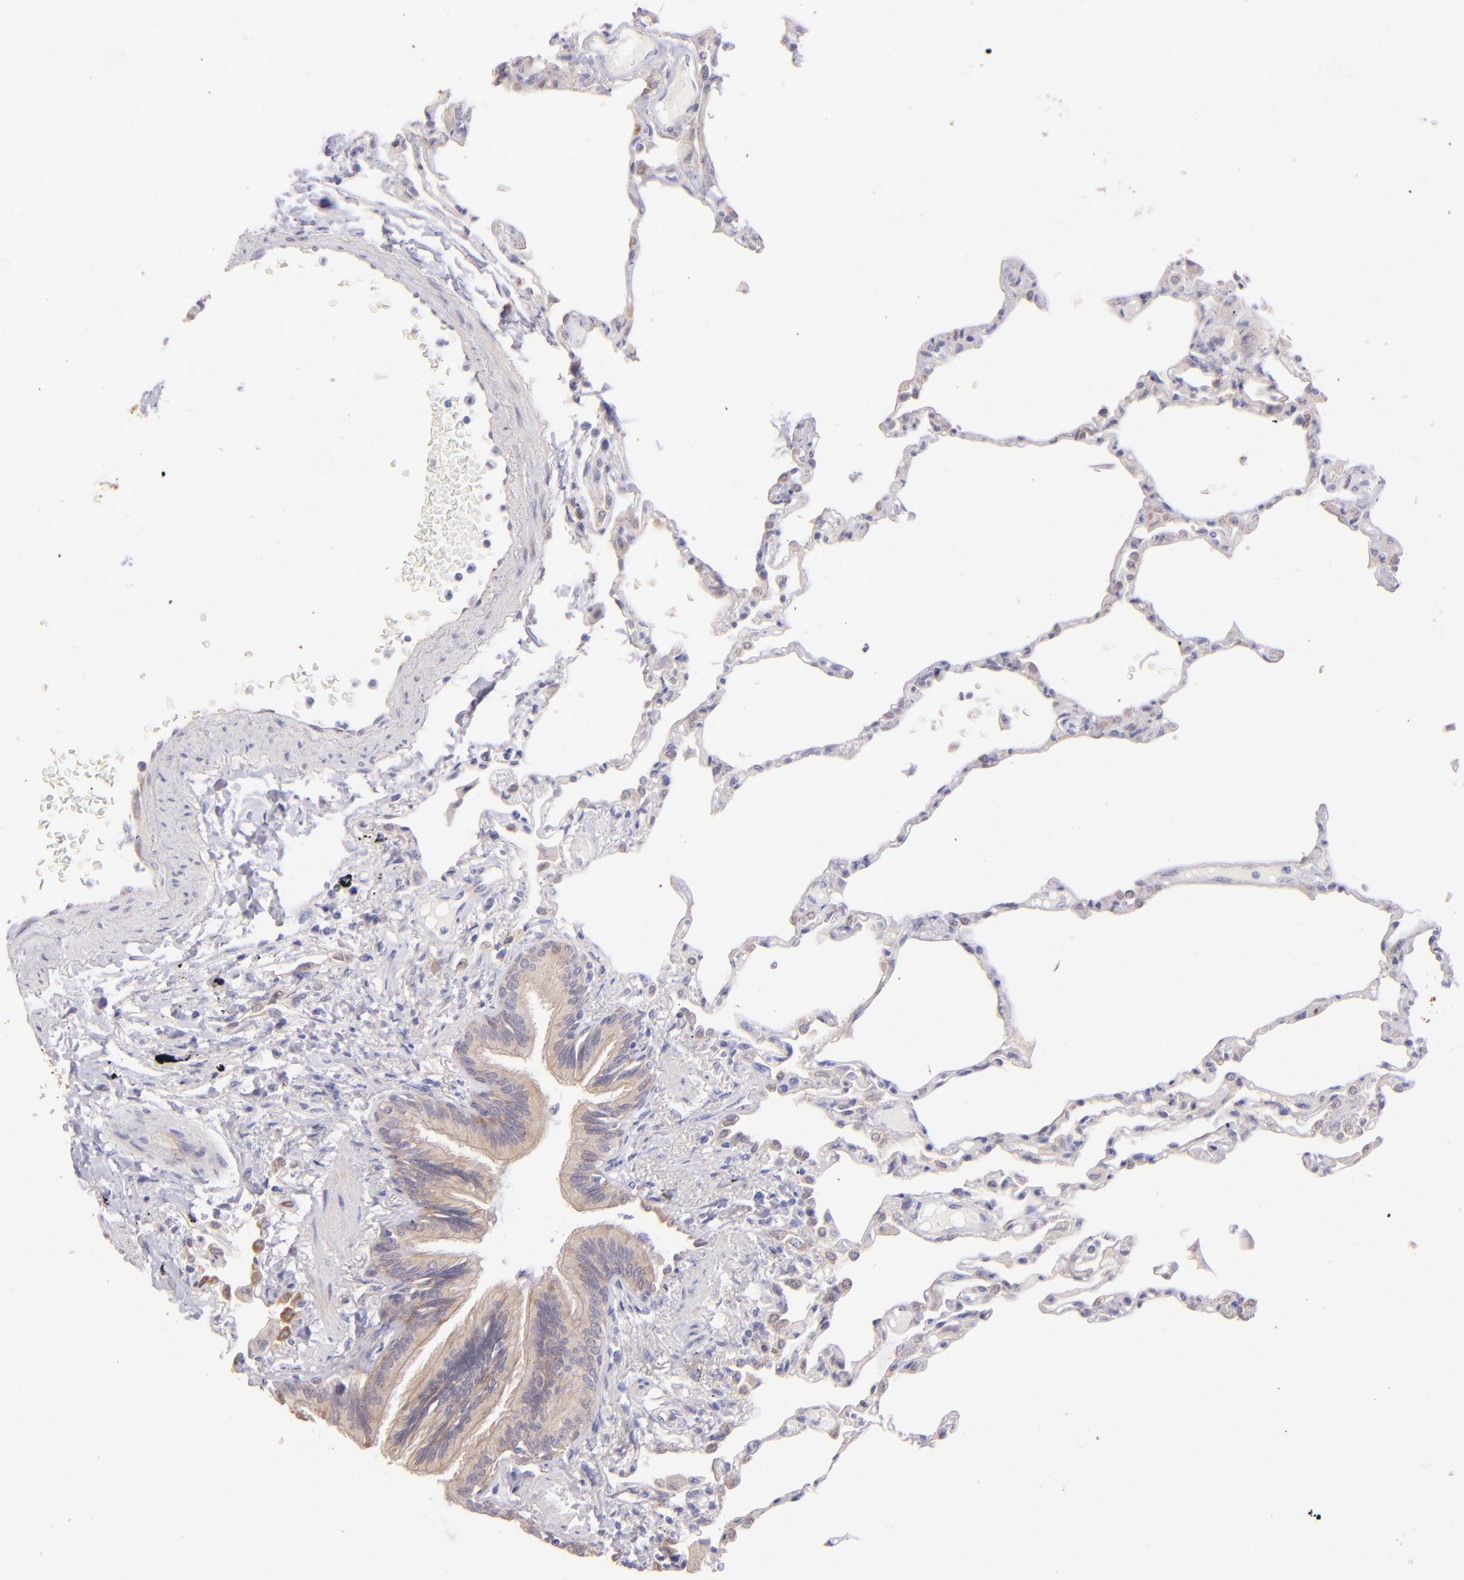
{"staining": {"intensity": "weak", "quantity": "25%-75%", "location": "cytoplasmic/membranous"}, "tissue": "lung", "cell_type": "Alveolar cells", "image_type": "normal", "snomed": [{"axis": "morphology", "description": "Normal tissue, NOS"}, {"axis": "topography", "description": "Lung"}], "caption": "A brown stain shows weak cytoplasmic/membranous expression of a protein in alveolar cells of normal lung. Nuclei are stained in blue.", "gene": "SH2D4A", "patient": {"sex": "female", "age": 49}}